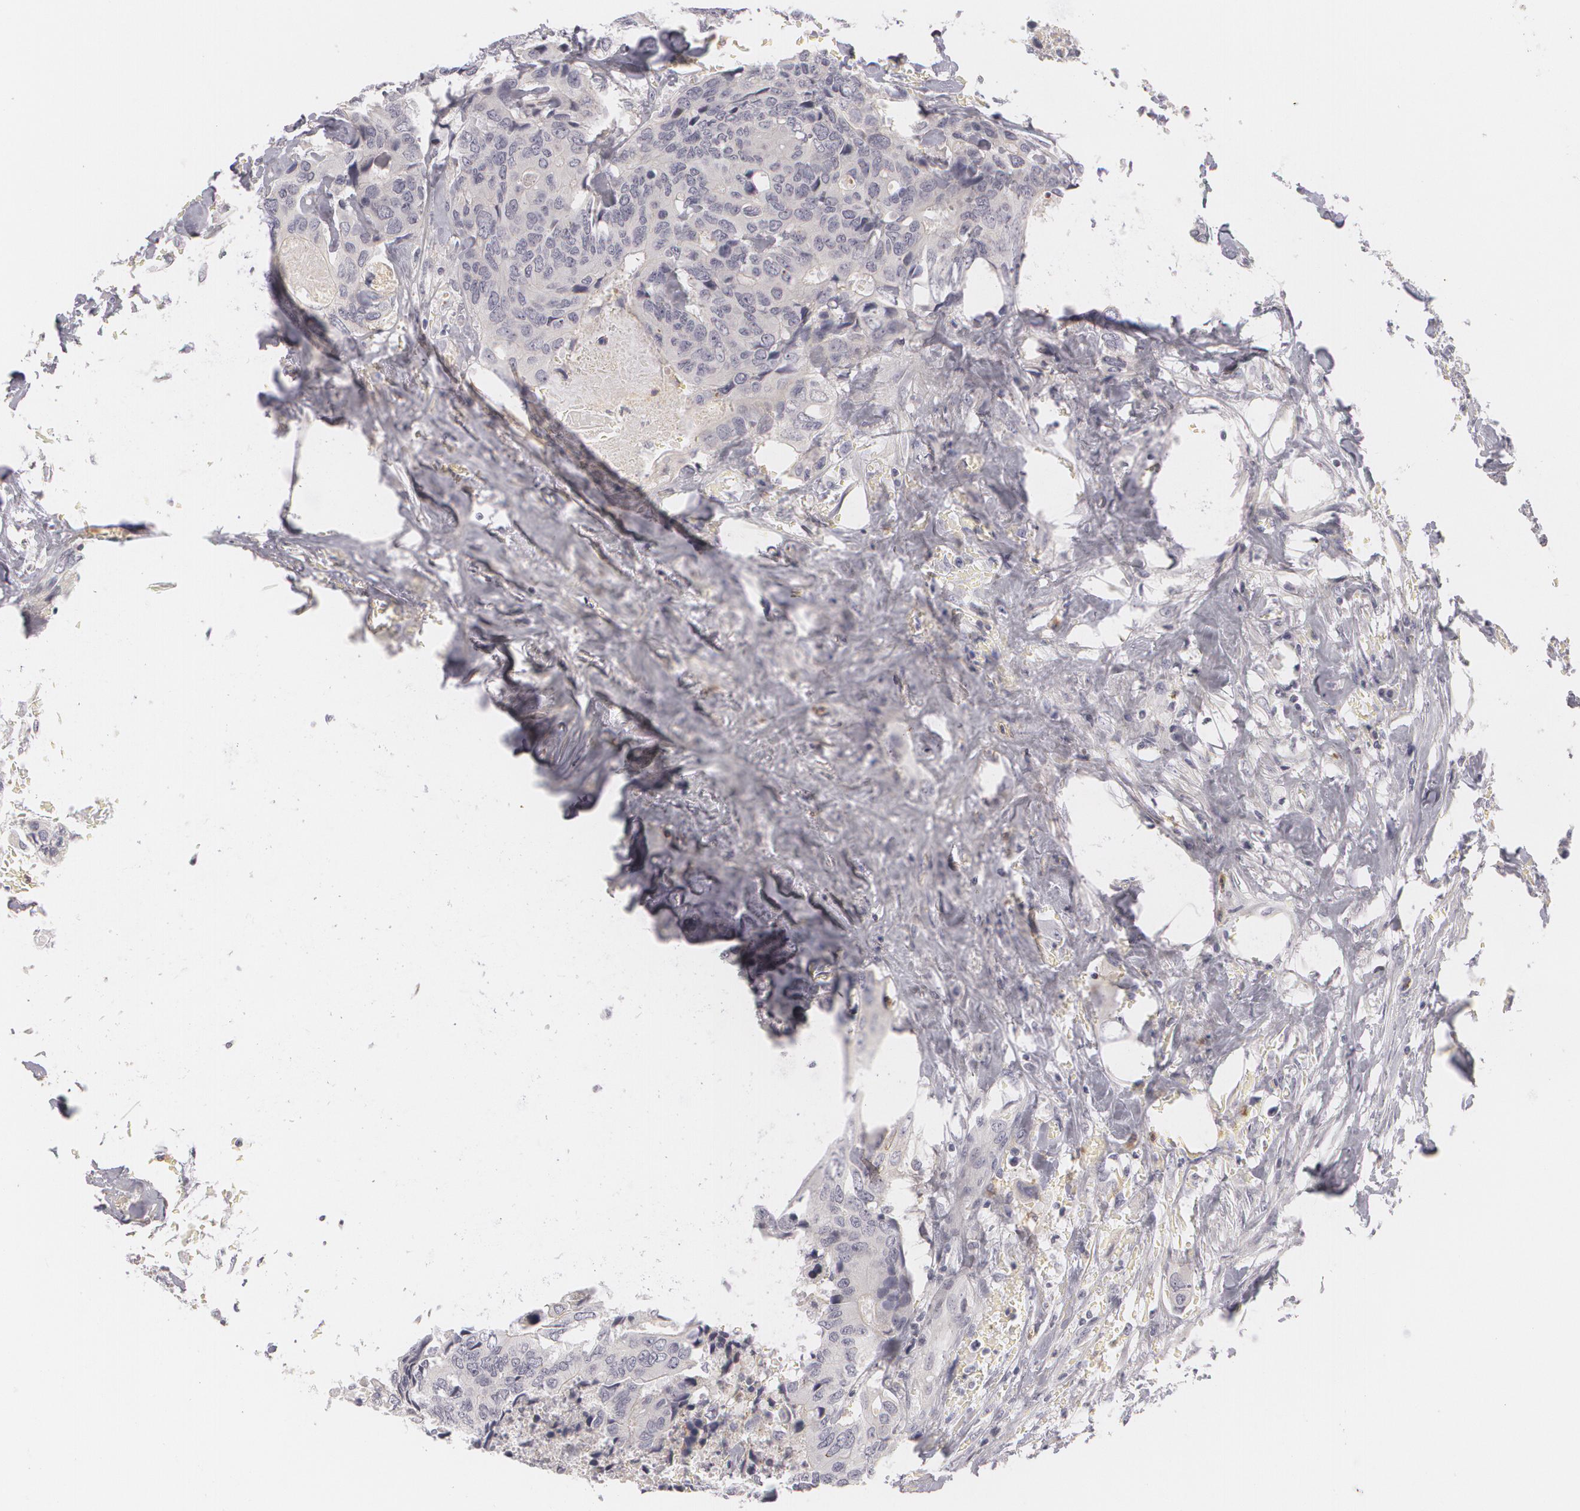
{"staining": {"intensity": "negative", "quantity": "none", "location": "none"}, "tissue": "colorectal cancer", "cell_type": "Tumor cells", "image_type": "cancer", "snomed": [{"axis": "morphology", "description": "Adenocarcinoma, NOS"}, {"axis": "topography", "description": "Rectum"}], "caption": "Immunohistochemical staining of human adenocarcinoma (colorectal) displays no significant expression in tumor cells. (DAB immunohistochemistry, high magnification).", "gene": "FAM181A", "patient": {"sex": "male", "age": 55}}